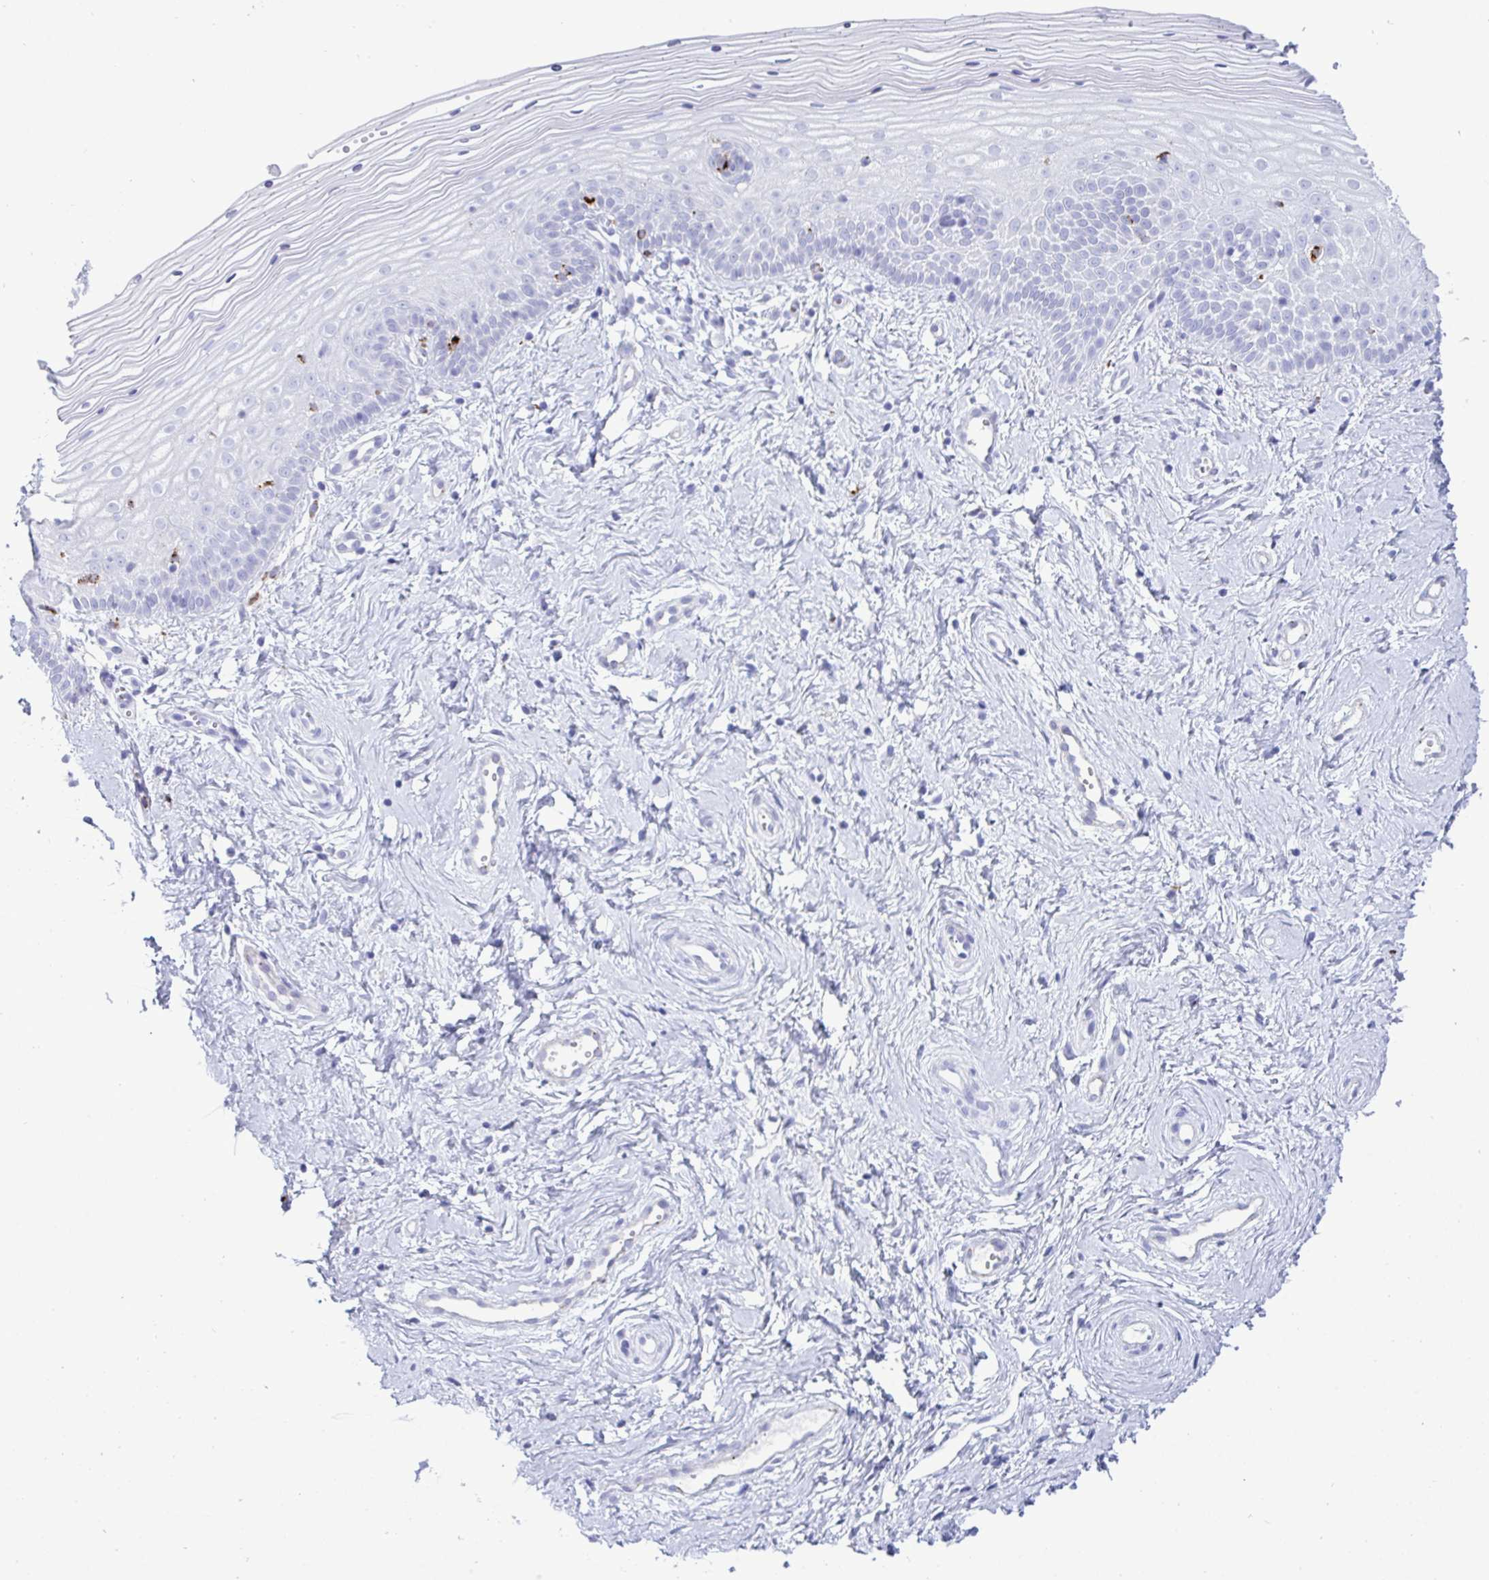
{"staining": {"intensity": "negative", "quantity": "none", "location": "none"}, "tissue": "vagina", "cell_type": "Squamous epithelial cells", "image_type": "normal", "snomed": [{"axis": "morphology", "description": "Normal tissue, NOS"}, {"axis": "topography", "description": "Vagina"}], "caption": "Immunohistochemistry image of benign vagina: human vagina stained with DAB (3,3'-diaminobenzidine) exhibits no significant protein positivity in squamous epithelial cells.", "gene": "CPVL", "patient": {"sex": "female", "age": 38}}